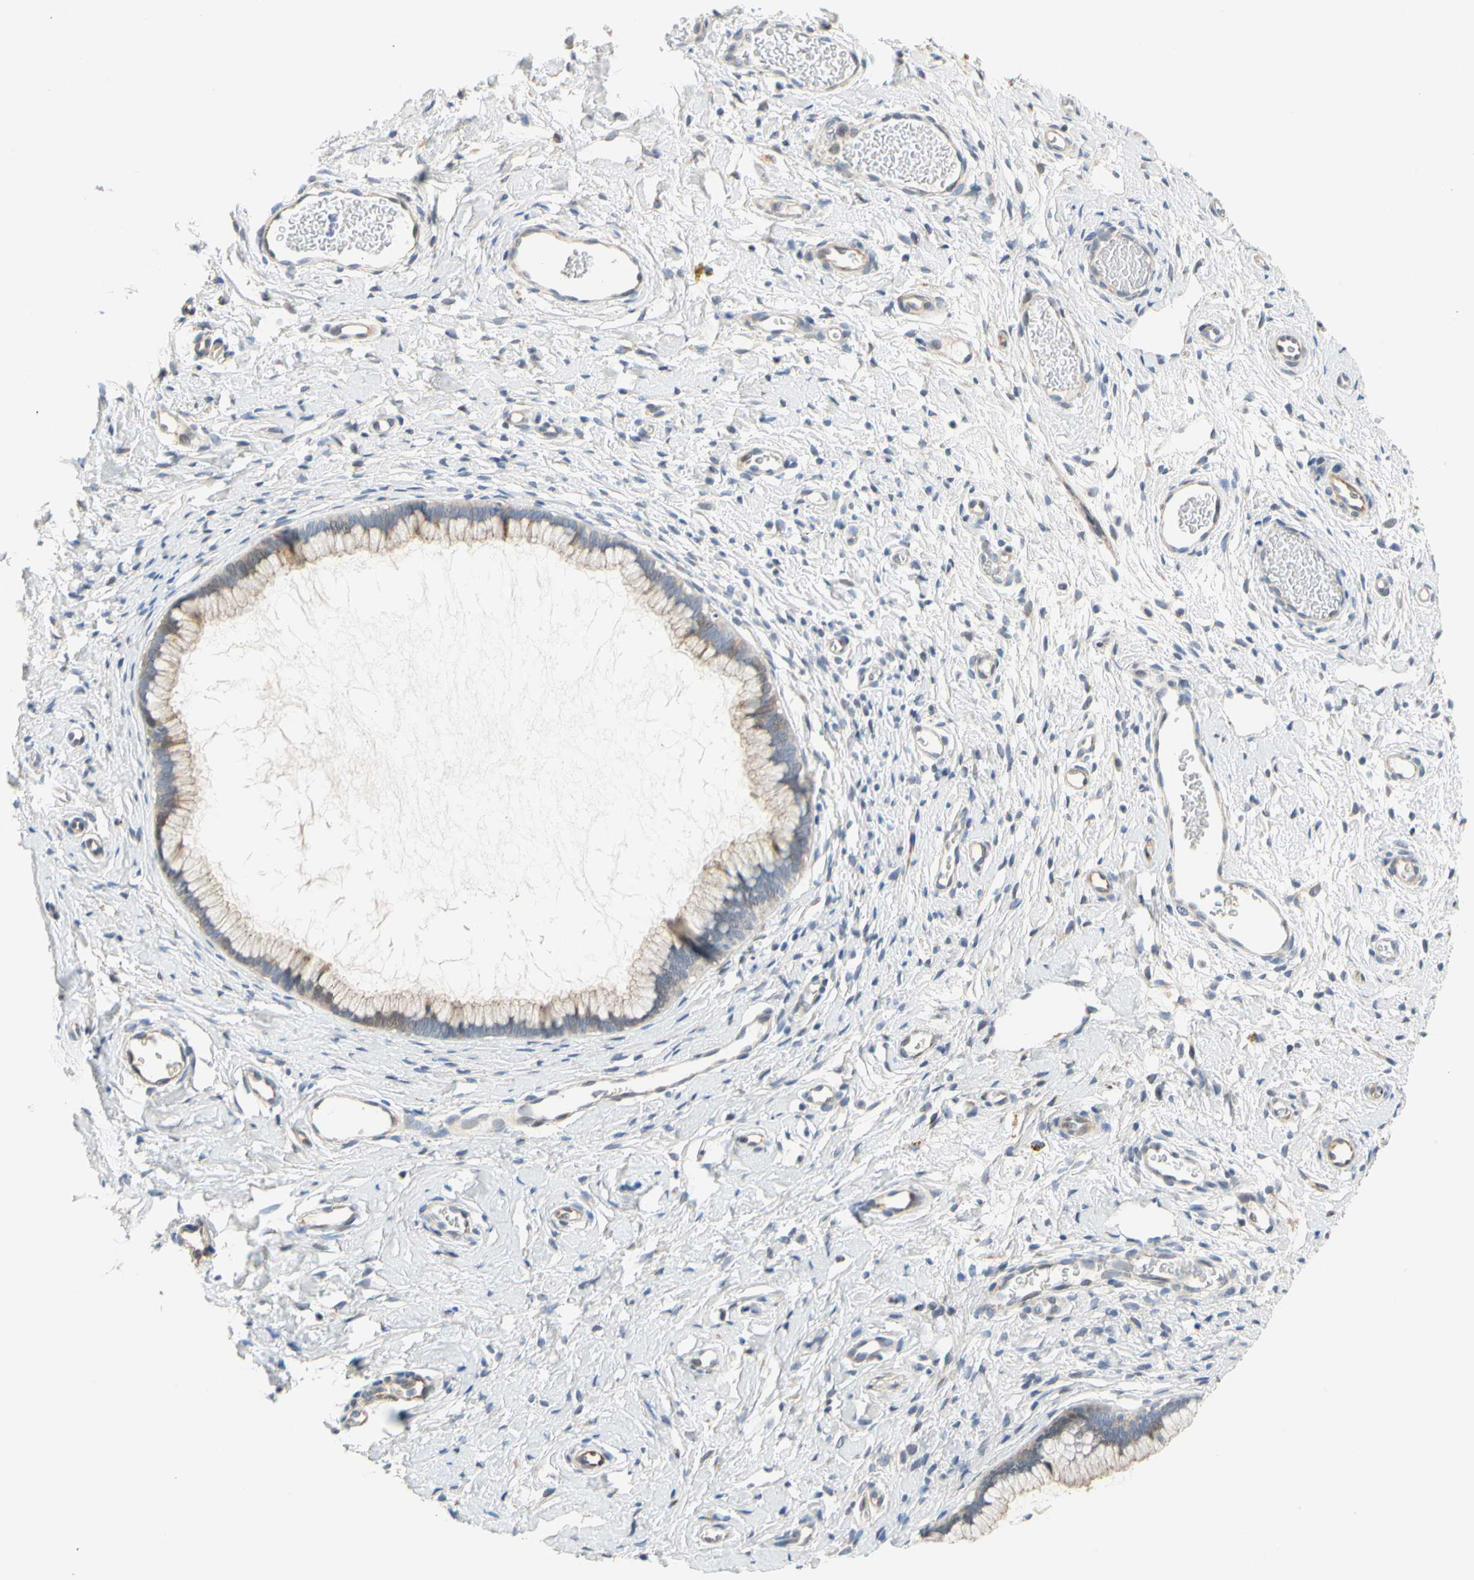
{"staining": {"intensity": "weak", "quantity": "<25%", "location": "cytoplasmic/membranous"}, "tissue": "cervix", "cell_type": "Glandular cells", "image_type": "normal", "snomed": [{"axis": "morphology", "description": "Normal tissue, NOS"}, {"axis": "topography", "description": "Cervix"}], "caption": "Micrograph shows no protein positivity in glandular cells of unremarkable cervix. (DAB immunohistochemistry (IHC) visualized using brightfield microscopy, high magnification).", "gene": "ZNF236", "patient": {"sex": "female", "age": 65}}